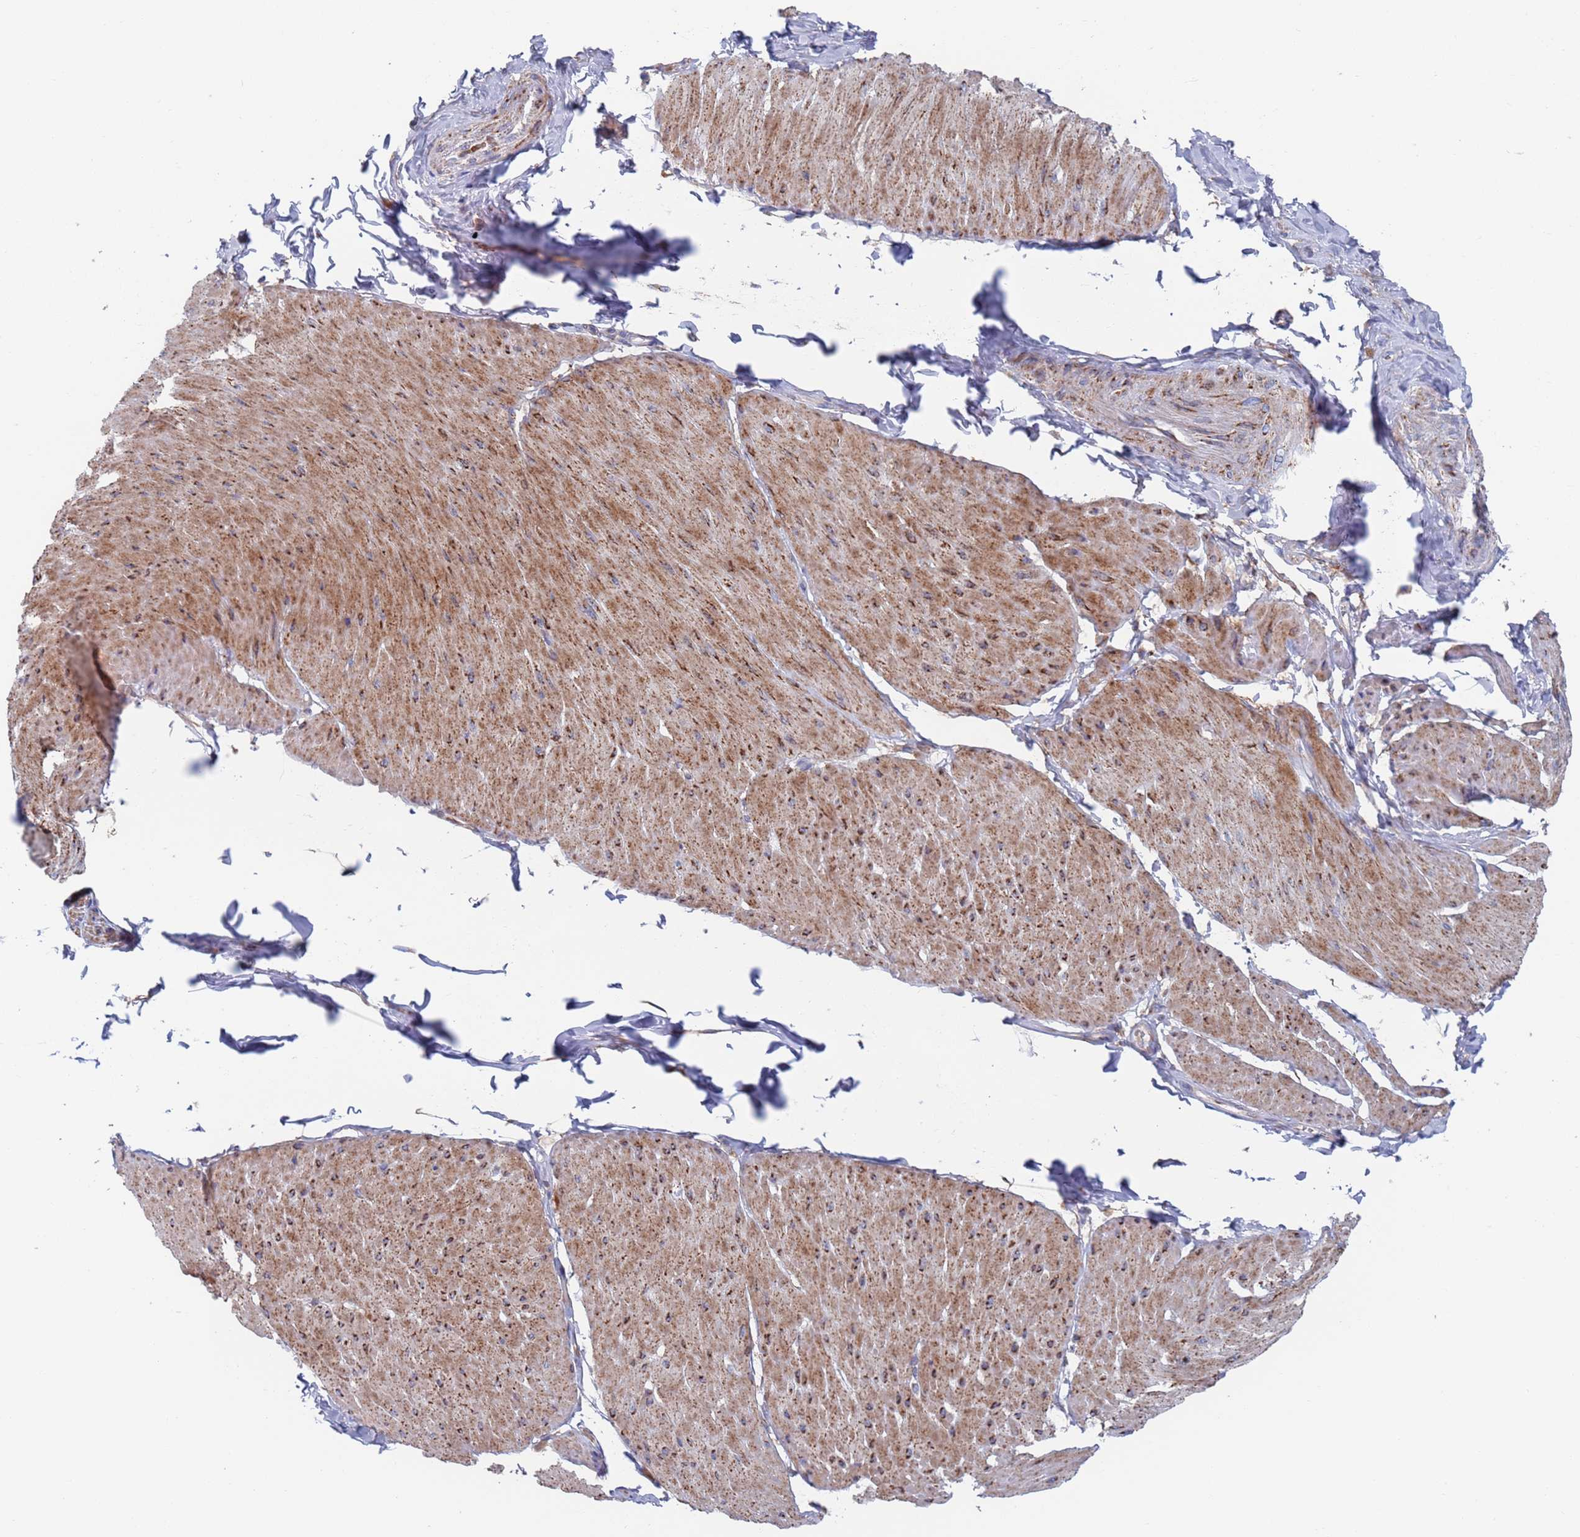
{"staining": {"intensity": "moderate", "quantity": ">75%", "location": "cytoplasmic/membranous"}, "tissue": "smooth muscle", "cell_type": "Smooth muscle cells", "image_type": "normal", "snomed": [{"axis": "morphology", "description": "Urothelial carcinoma, High grade"}, {"axis": "topography", "description": "Urinary bladder"}], "caption": "This histopathology image shows immunohistochemistry staining of unremarkable human smooth muscle, with medium moderate cytoplasmic/membranous staining in approximately >75% of smooth muscle cells.", "gene": "CHCHD6", "patient": {"sex": "male", "age": 46}}